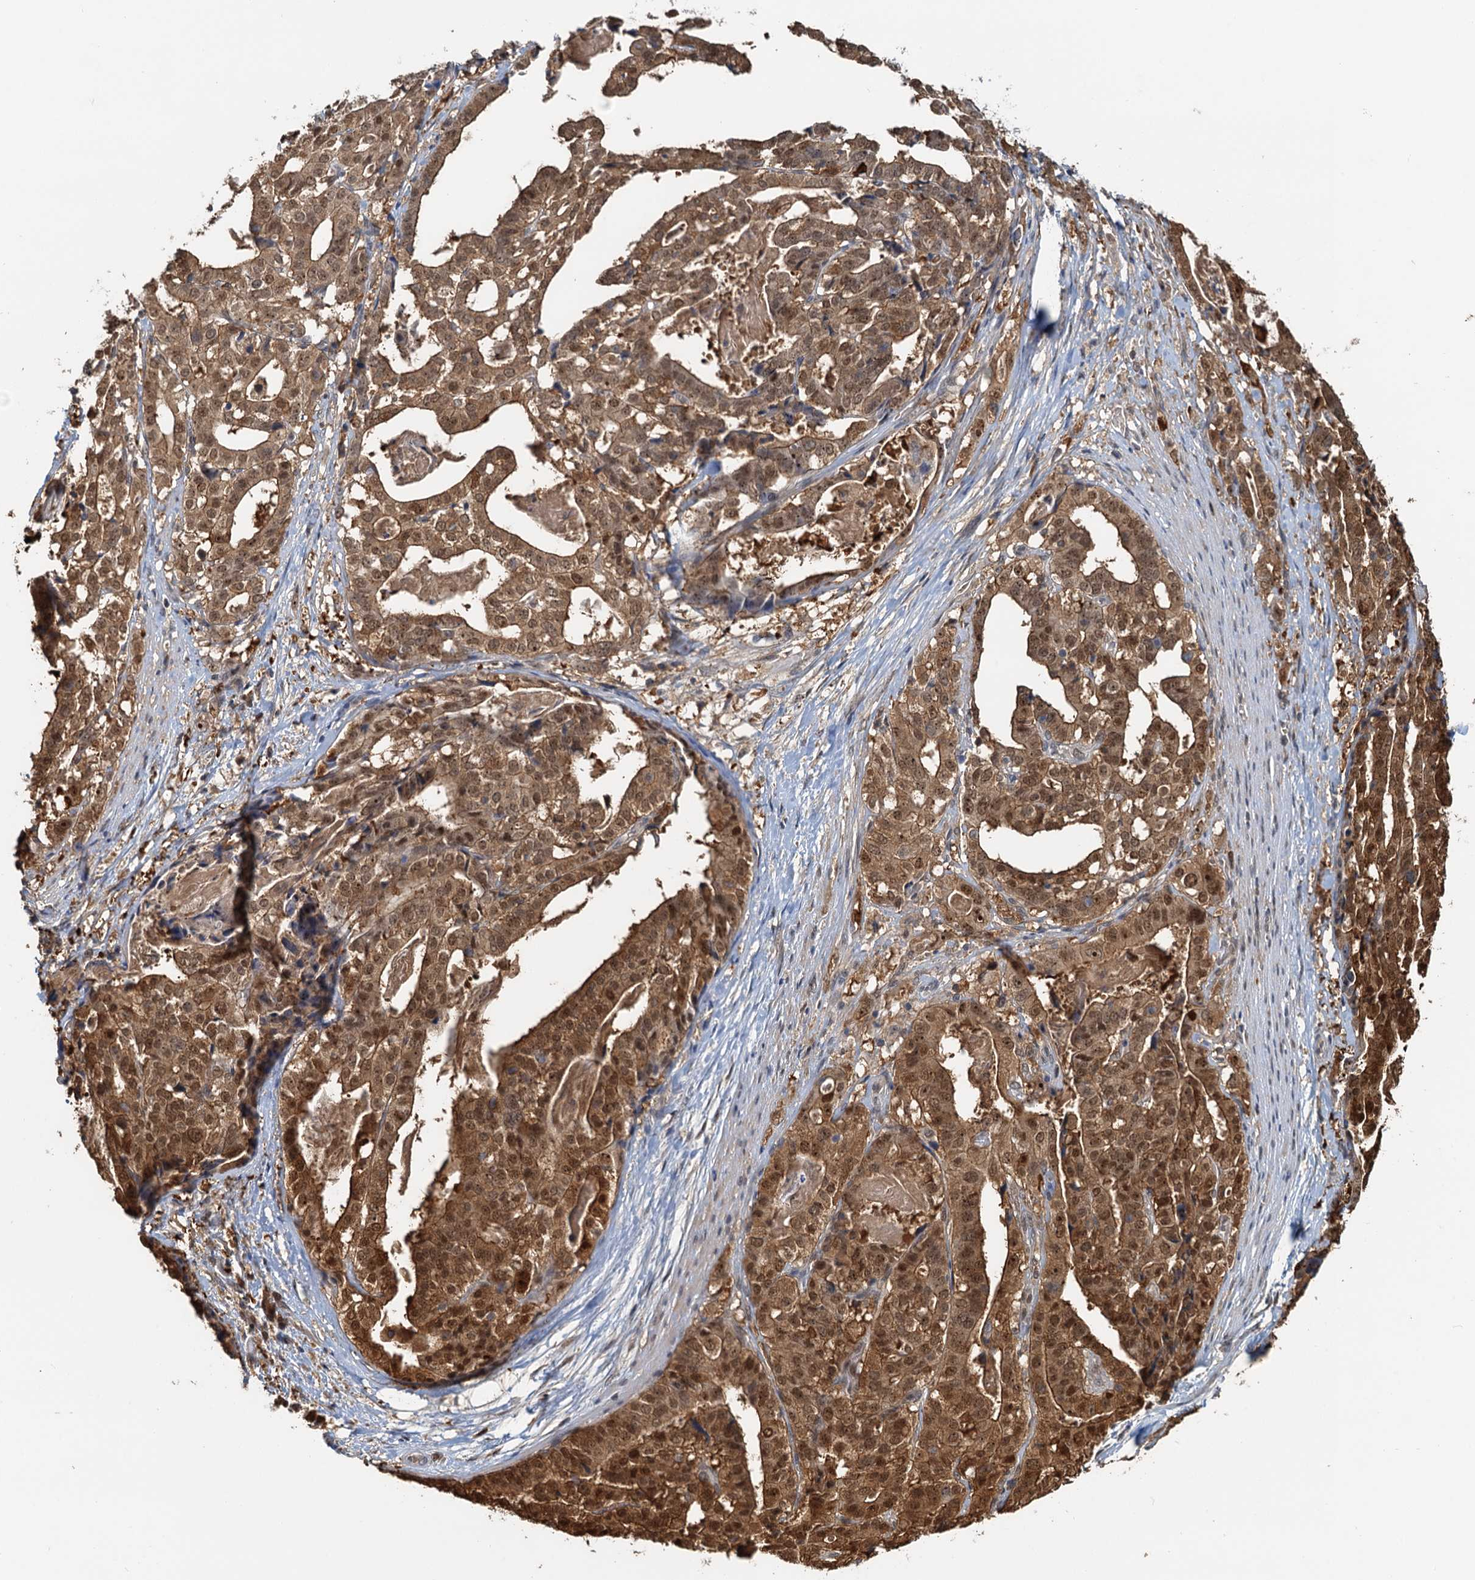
{"staining": {"intensity": "moderate", "quantity": ">75%", "location": "cytoplasmic/membranous,nuclear"}, "tissue": "stomach cancer", "cell_type": "Tumor cells", "image_type": "cancer", "snomed": [{"axis": "morphology", "description": "Adenocarcinoma, NOS"}, {"axis": "topography", "description": "Stomach"}], "caption": "Approximately >75% of tumor cells in human stomach cancer exhibit moderate cytoplasmic/membranous and nuclear protein positivity as visualized by brown immunohistochemical staining.", "gene": "SPINDOC", "patient": {"sex": "male", "age": 48}}